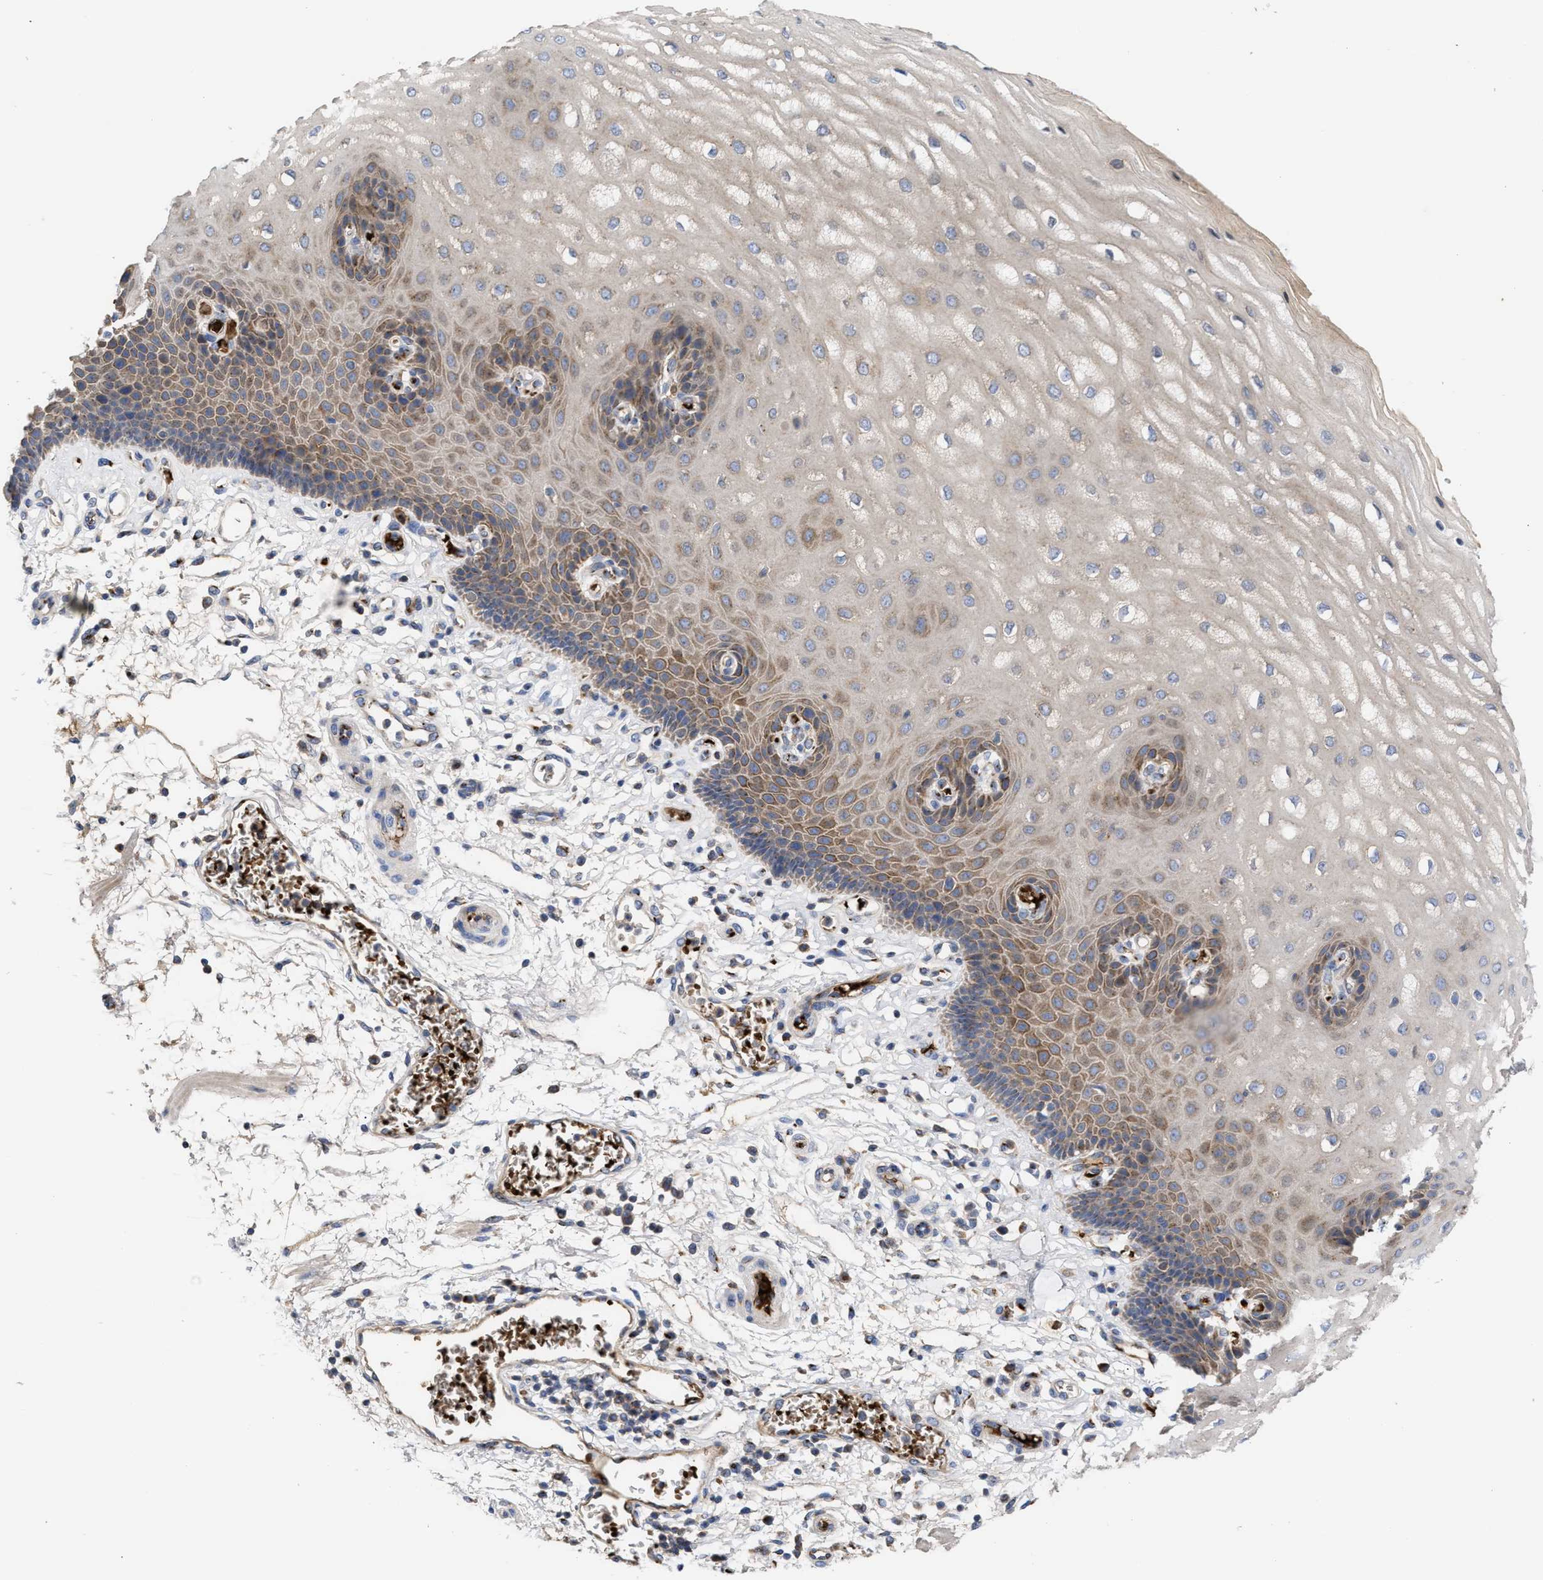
{"staining": {"intensity": "moderate", "quantity": ">75%", "location": "cytoplasmic/membranous"}, "tissue": "esophagus", "cell_type": "Squamous epithelial cells", "image_type": "normal", "snomed": [{"axis": "morphology", "description": "Normal tissue, NOS"}, {"axis": "topography", "description": "Esophagus"}], "caption": "A photomicrograph of human esophagus stained for a protein exhibits moderate cytoplasmic/membranous brown staining in squamous epithelial cells.", "gene": "CCL2", "patient": {"sex": "male", "age": 54}}